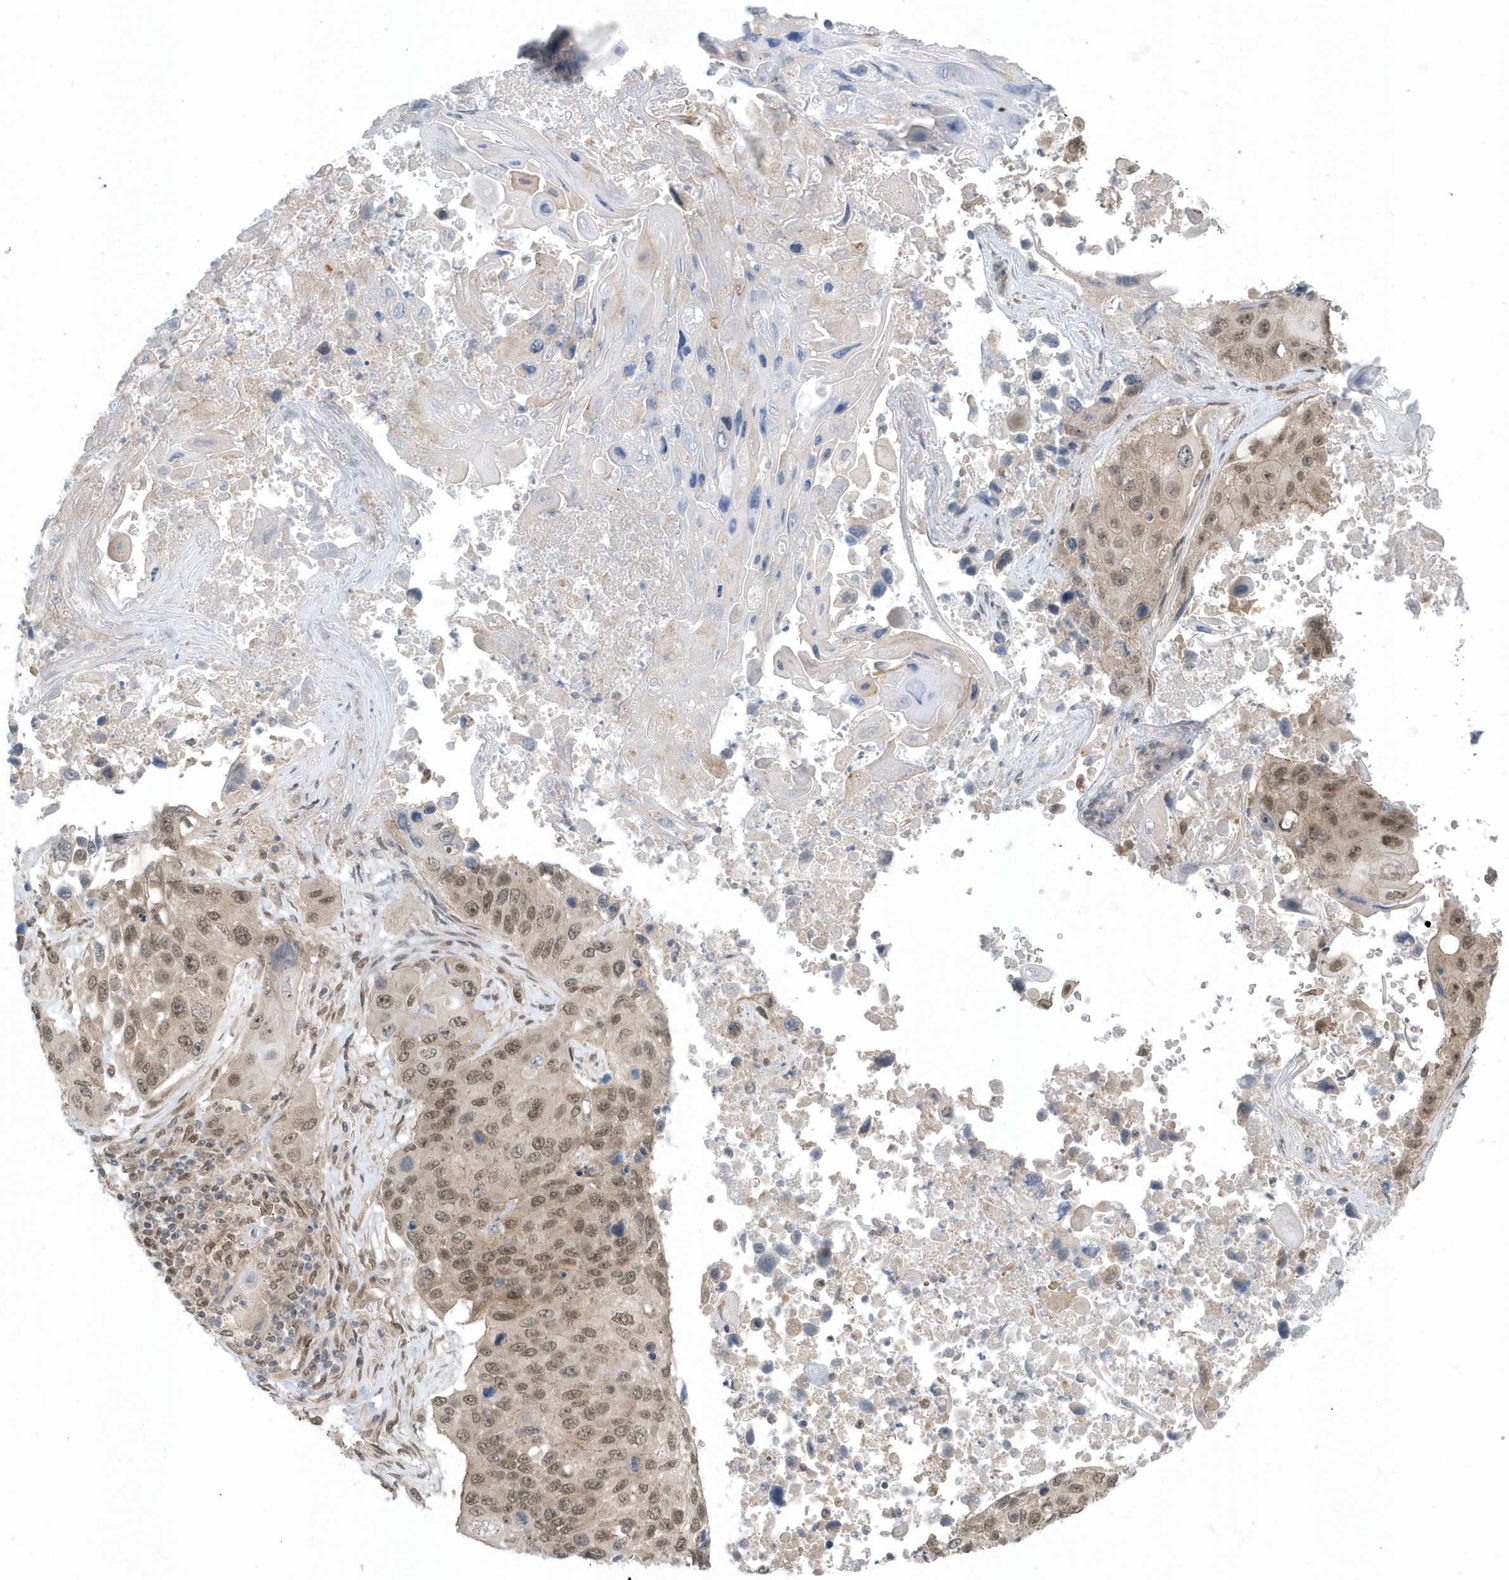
{"staining": {"intensity": "moderate", "quantity": ">75%", "location": "nuclear"}, "tissue": "lung cancer", "cell_type": "Tumor cells", "image_type": "cancer", "snomed": [{"axis": "morphology", "description": "Squamous cell carcinoma, NOS"}, {"axis": "topography", "description": "Lung"}], "caption": "The image demonstrates a brown stain indicating the presence of a protein in the nuclear of tumor cells in lung cancer (squamous cell carcinoma). (brown staining indicates protein expression, while blue staining denotes nuclei).", "gene": "USP53", "patient": {"sex": "male", "age": 61}}